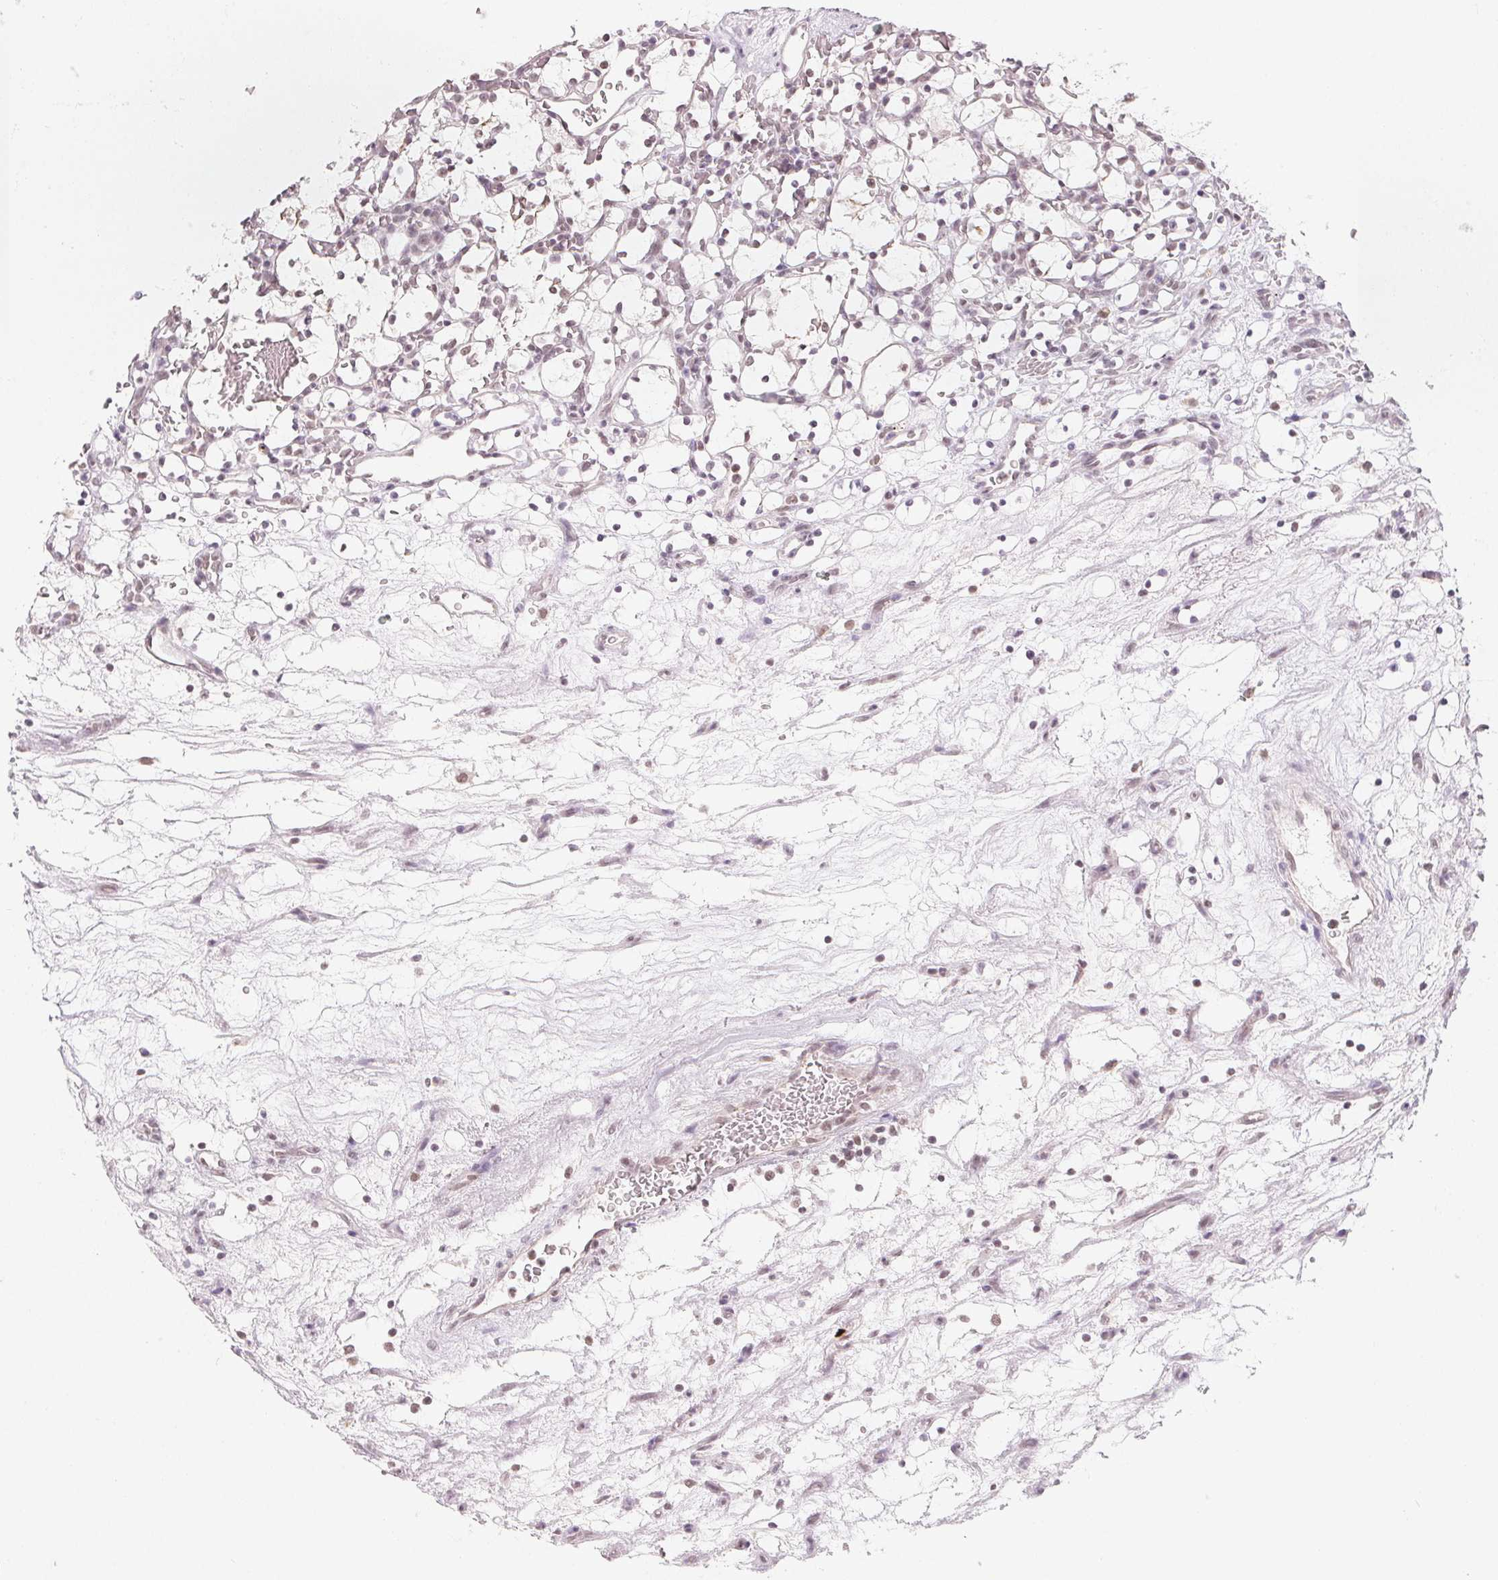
{"staining": {"intensity": "negative", "quantity": "none", "location": "none"}, "tissue": "renal cancer", "cell_type": "Tumor cells", "image_type": "cancer", "snomed": [{"axis": "morphology", "description": "Adenocarcinoma, NOS"}, {"axis": "topography", "description": "Kidney"}], "caption": "A high-resolution image shows immunohistochemistry staining of renal cancer, which exhibits no significant positivity in tumor cells.", "gene": "NXF3", "patient": {"sex": "female", "age": 69}}